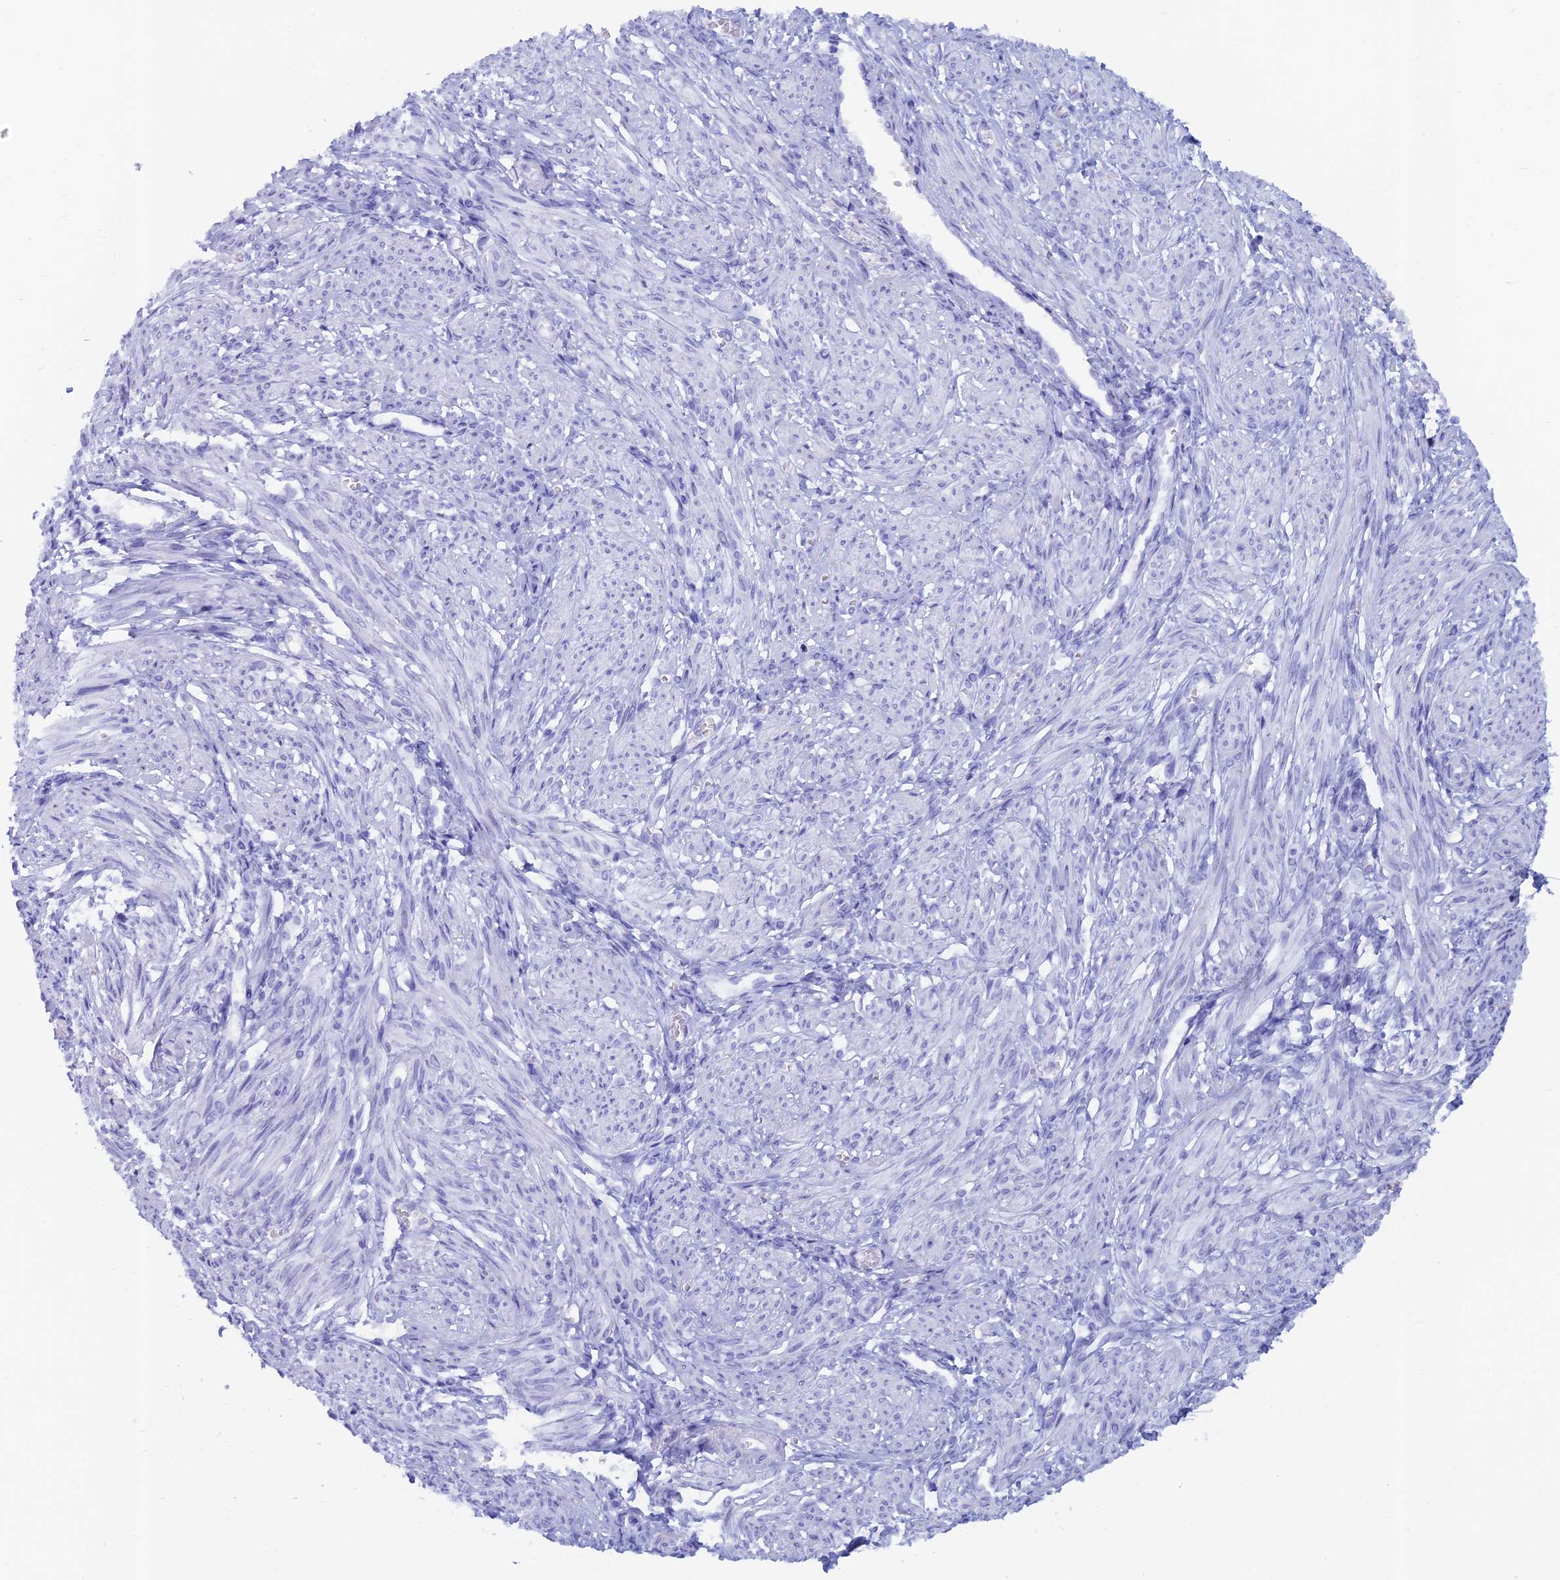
{"staining": {"intensity": "negative", "quantity": "none", "location": "none"}, "tissue": "smooth muscle", "cell_type": "Smooth muscle cells", "image_type": "normal", "snomed": [{"axis": "morphology", "description": "Normal tissue, NOS"}, {"axis": "topography", "description": "Smooth muscle"}], "caption": "High magnification brightfield microscopy of benign smooth muscle stained with DAB (brown) and counterstained with hematoxylin (blue): smooth muscle cells show no significant expression. The staining was performed using DAB to visualize the protein expression in brown, while the nuclei were stained in blue with hematoxylin (Magnification: 20x).", "gene": "CAPS", "patient": {"sex": "female", "age": 39}}